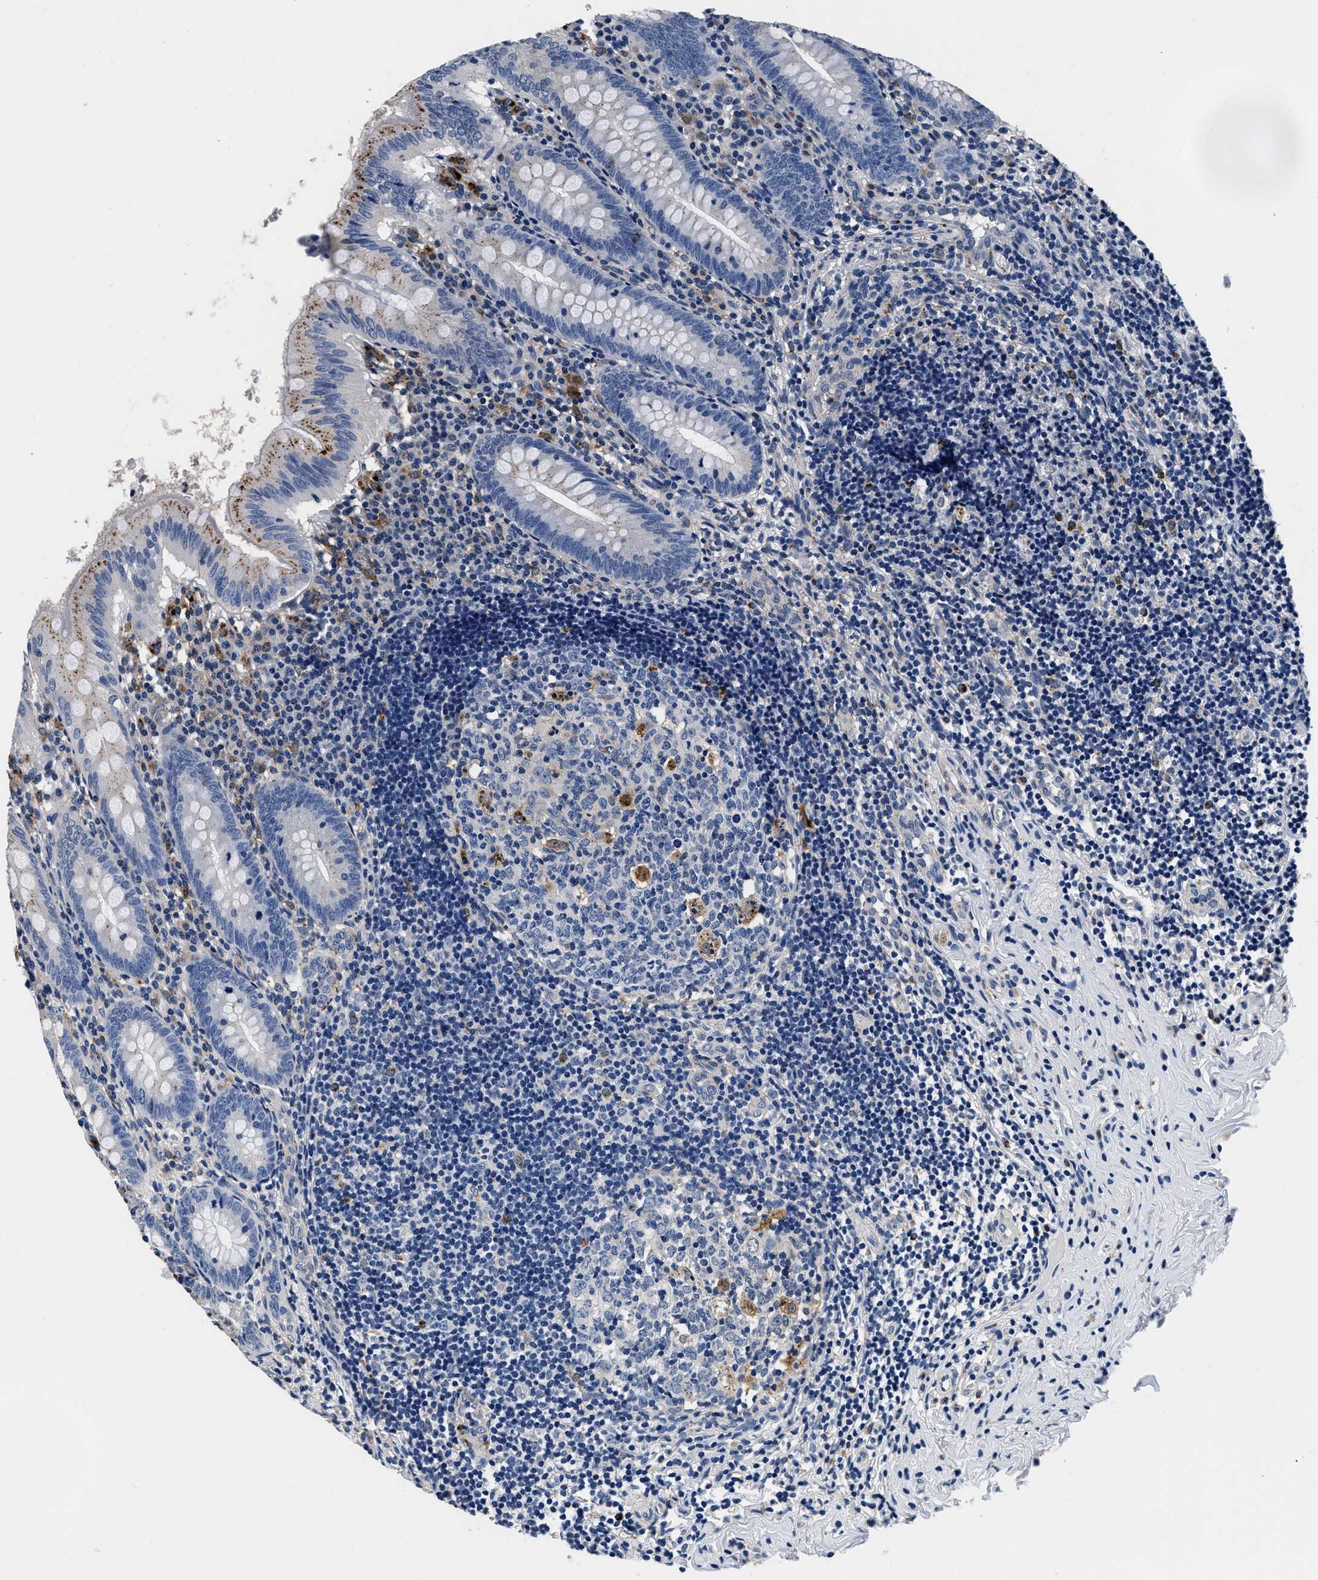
{"staining": {"intensity": "strong", "quantity": "<25%", "location": "cytoplasmic/membranous"}, "tissue": "appendix", "cell_type": "Glandular cells", "image_type": "normal", "snomed": [{"axis": "morphology", "description": "Normal tissue, NOS"}, {"axis": "topography", "description": "Appendix"}], "caption": "Immunohistochemical staining of normal human appendix demonstrates strong cytoplasmic/membranous protein staining in about <25% of glandular cells. (DAB IHC with brightfield microscopy, high magnification).", "gene": "GRN", "patient": {"sex": "male", "age": 8}}